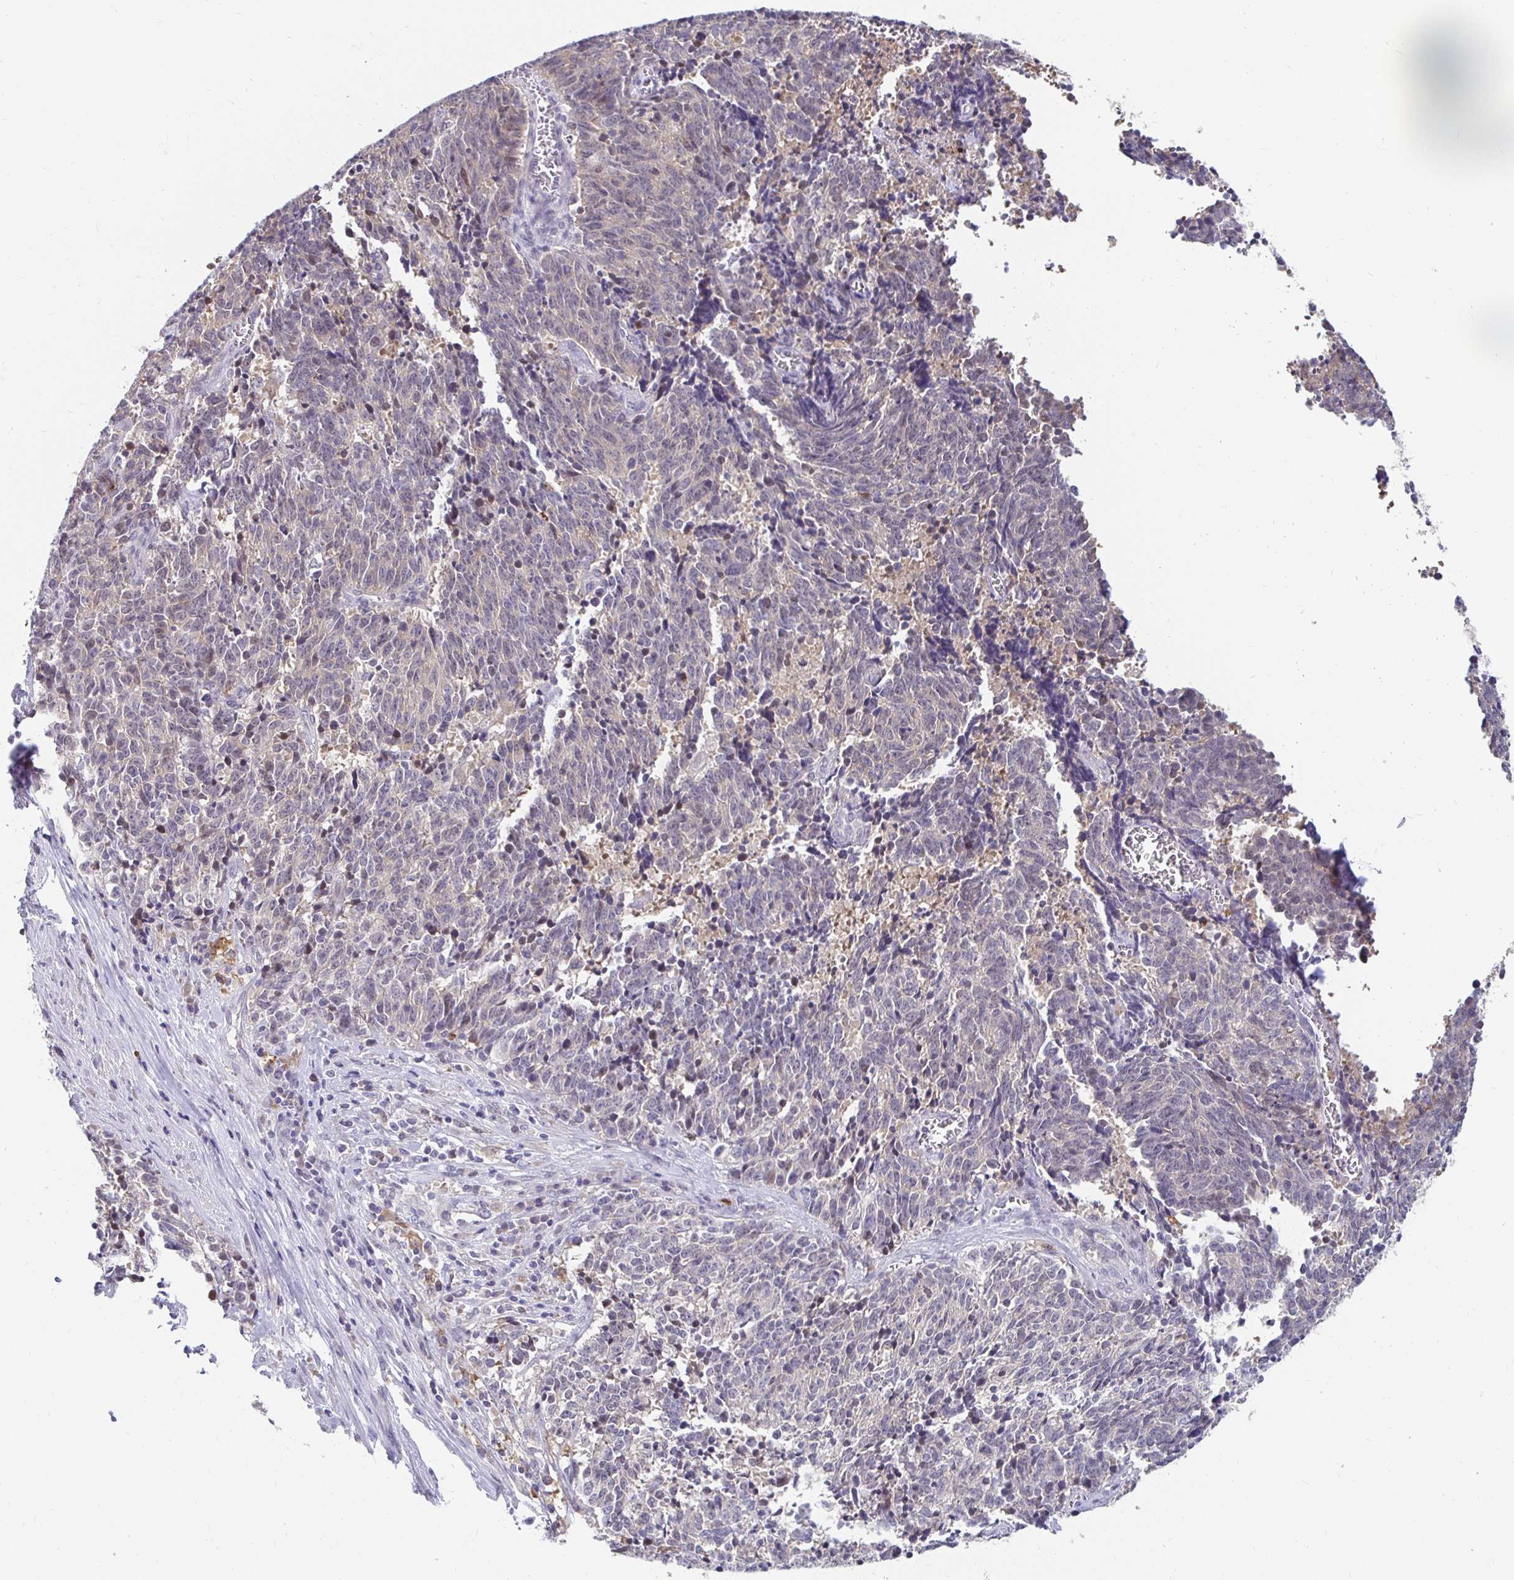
{"staining": {"intensity": "negative", "quantity": "none", "location": "none"}, "tissue": "cervical cancer", "cell_type": "Tumor cells", "image_type": "cancer", "snomed": [{"axis": "morphology", "description": "Squamous cell carcinoma, NOS"}, {"axis": "topography", "description": "Cervix"}], "caption": "Immunohistochemistry (IHC) histopathology image of cervical cancer (squamous cell carcinoma) stained for a protein (brown), which exhibits no staining in tumor cells. The staining is performed using DAB (3,3'-diaminobenzidine) brown chromogen with nuclei counter-stained in using hematoxylin.", "gene": "PADI2", "patient": {"sex": "female", "age": 29}}